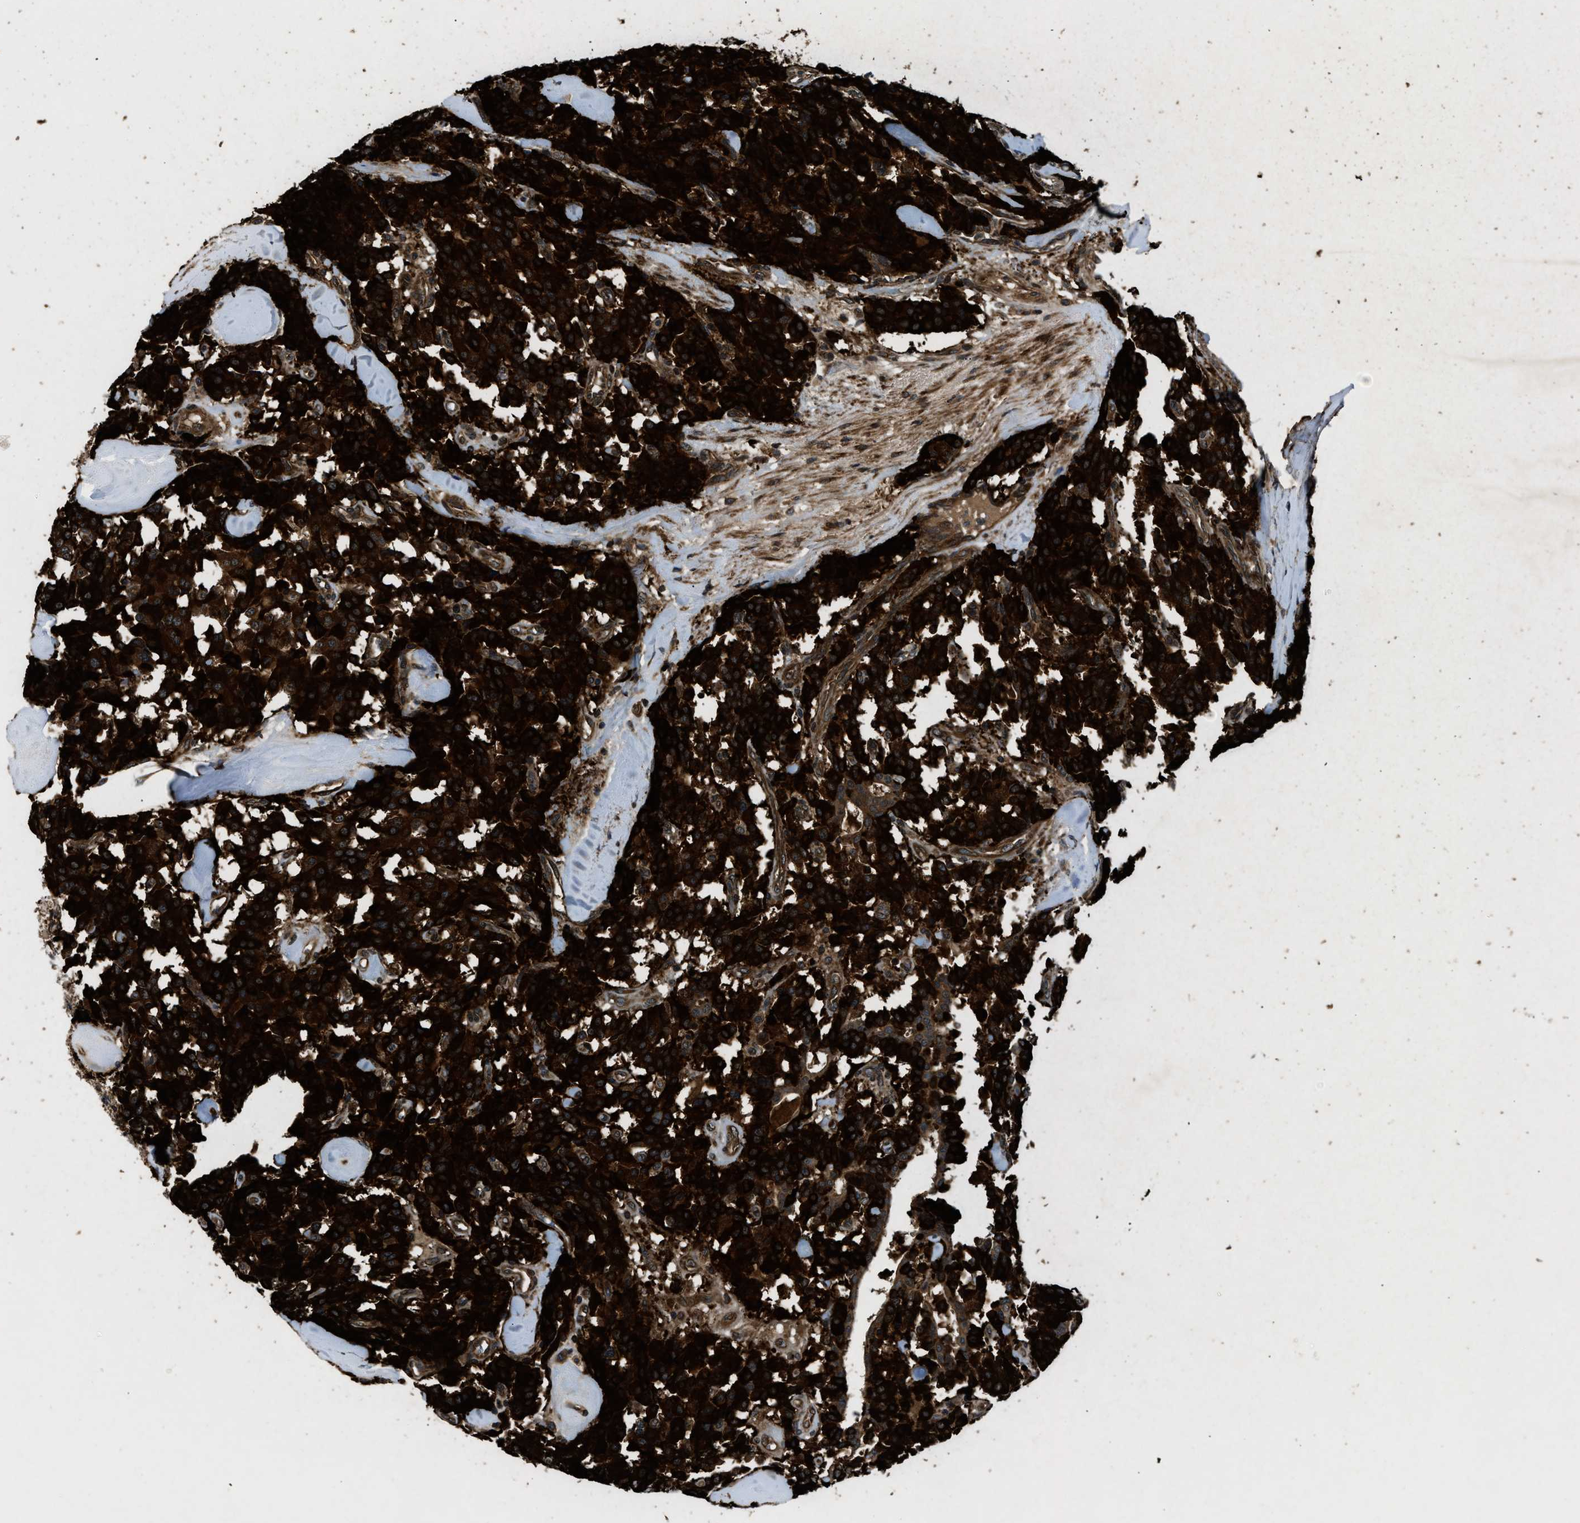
{"staining": {"intensity": "strong", "quantity": ">75%", "location": "cytoplasmic/membranous"}, "tissue": "carcinoid", "cell_type": "Tumor cells", "image_type": "cancer", "snomed": [{"axis": "morphology", "description": "Carcinoid, malignant, NOS"}, {"axis": "topography", "description": "Lung"}], "caption": "Strong cytoplasmic/membranous positivity is identified in about >75% of tumor cells in carcinoid (malignant). The staining is performed using DAB brown chromogen to label protein expression. The nuclei are counter-stained blue using hematoxylin.", "gene": "PNPLA8", "patient": {"sex": "male", "age": 30}}